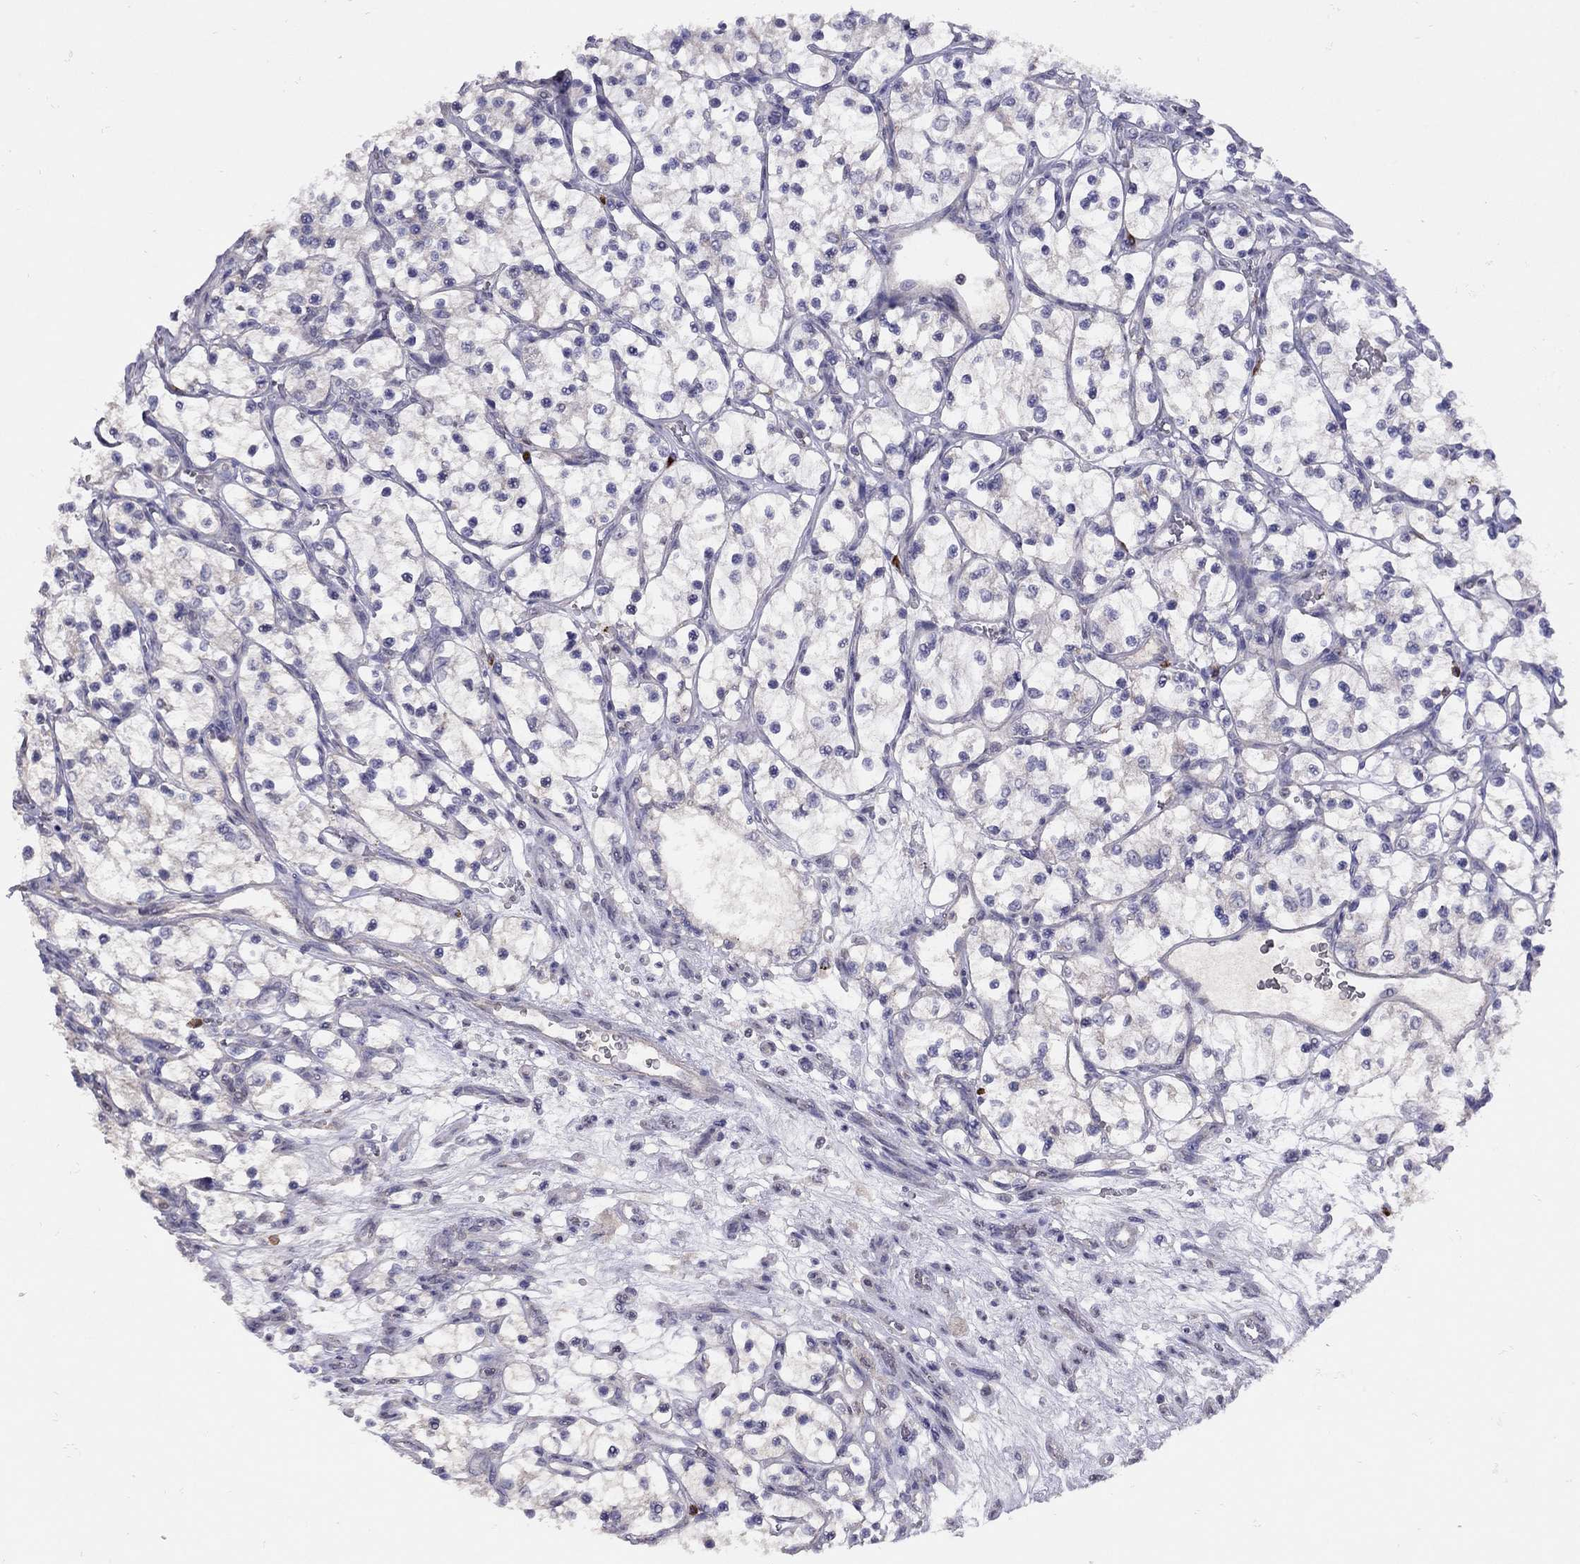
{"staining": {"intensity": "negative", "quantity": "none", "location": "none"}, "tissue": "renal cancer", "cell_type": "Tumor cells", "image_type": "cancer", "snomed": [{"axis": "morphology", "description": "Adenocarcinoma, NOS"}, {"axis": "topography", "description": "Kidney"}], "caption": "Tumor cells are negative for brown protein staining in renal adenocarcinoma.", "gene": "RTP5", "patient": {"sex": "female", "age": 69}}